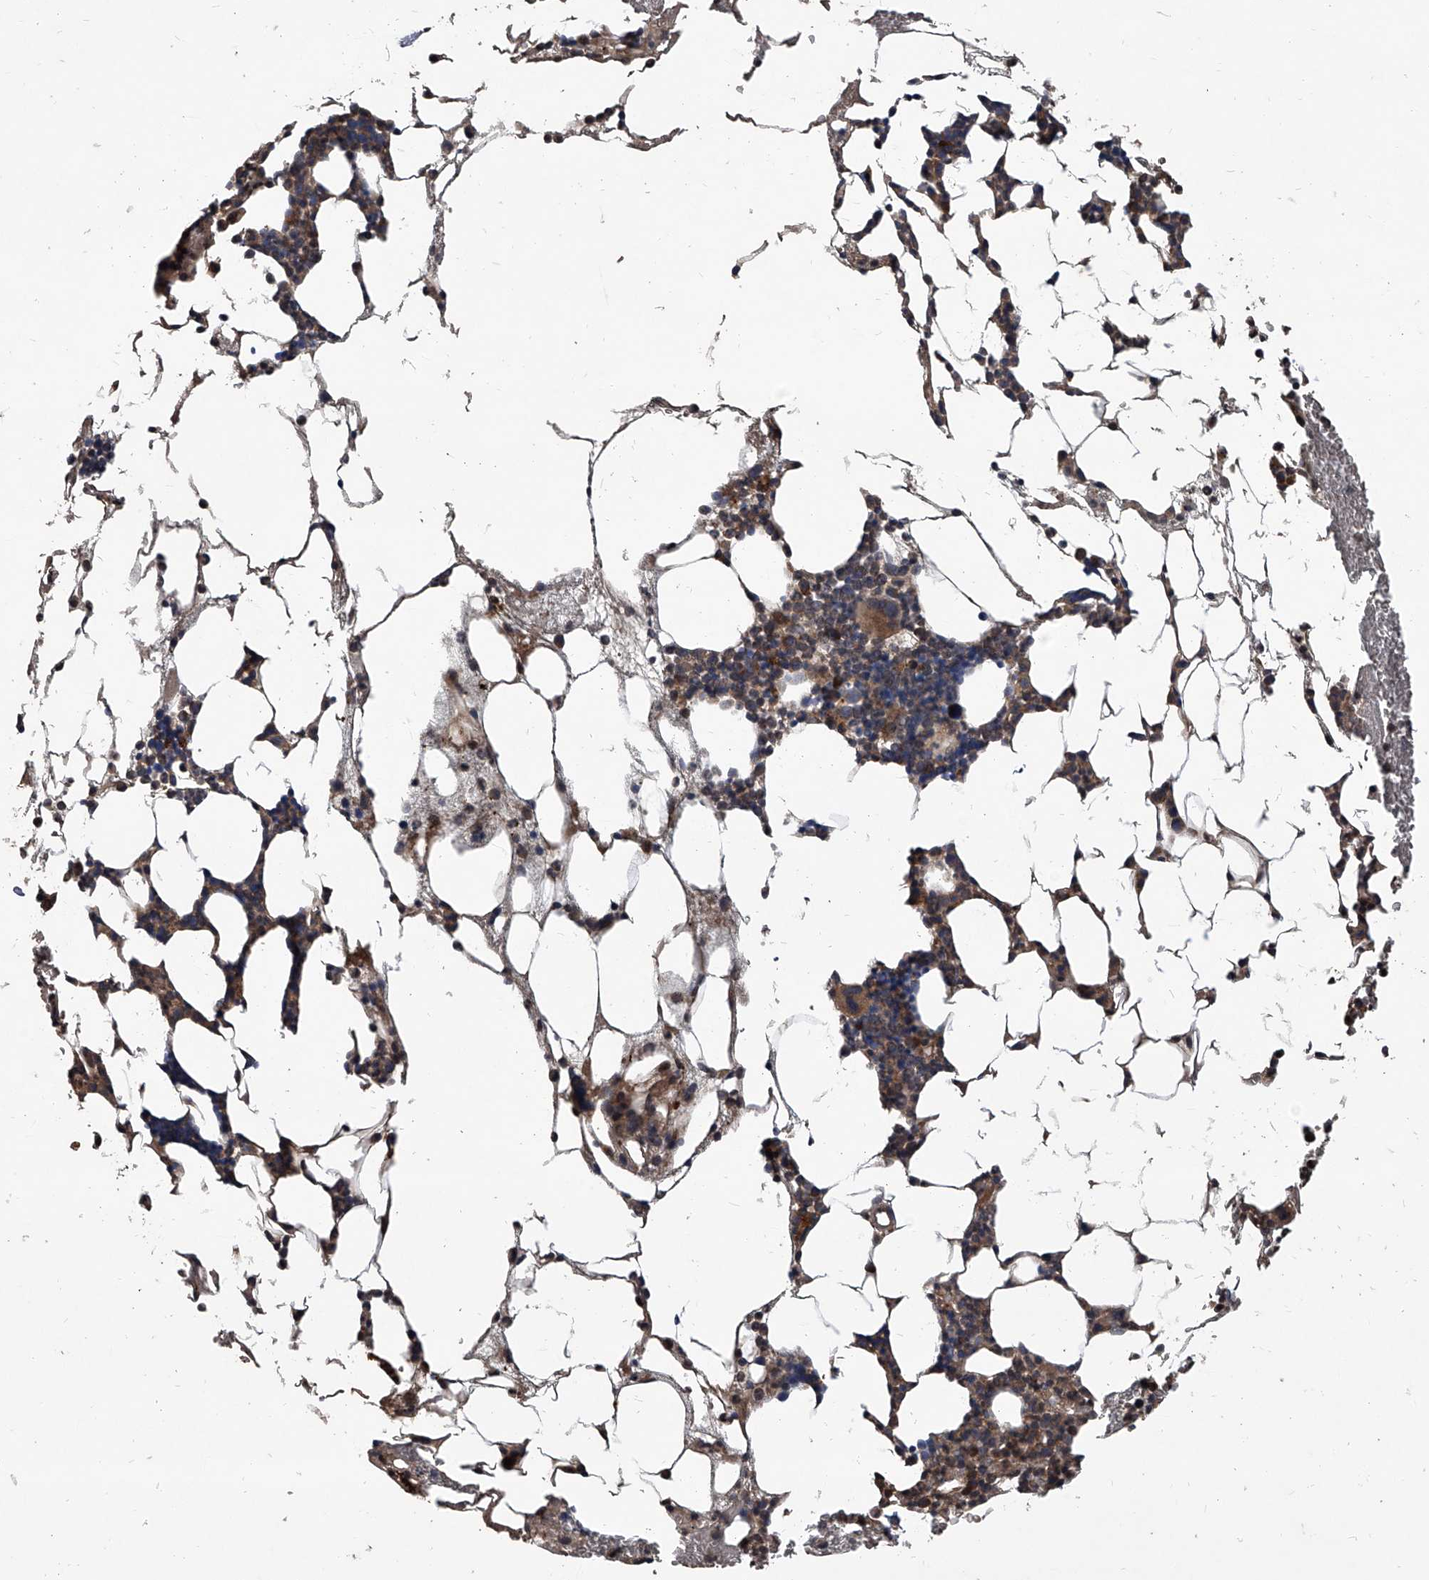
{"staining": {"intensity": "moderate", "quantity": ">75%", "location": "cytoplasmic/membranous,nuclear"}, "tissue": "bone marrow", "cell_type": "Hematopoietic cells", "image_type": "normal", "snomed": [{"axis": "morphology", "description": "Normal tissue, NOS"}, {"axis": "morphology", "description": "Inflammation, NOS"}, {"axis": "topography", "description": "Bone marrow"}], "caption": "This is a micrograph of immunohistochemistry staining of unremarkable bone marrow, which shows moderate staining in the cytoplasmic/membranous,nuclear of hematopoietic cells.", "gene": "EVA1C", "patient": {"sex": "female", "age": 78}}